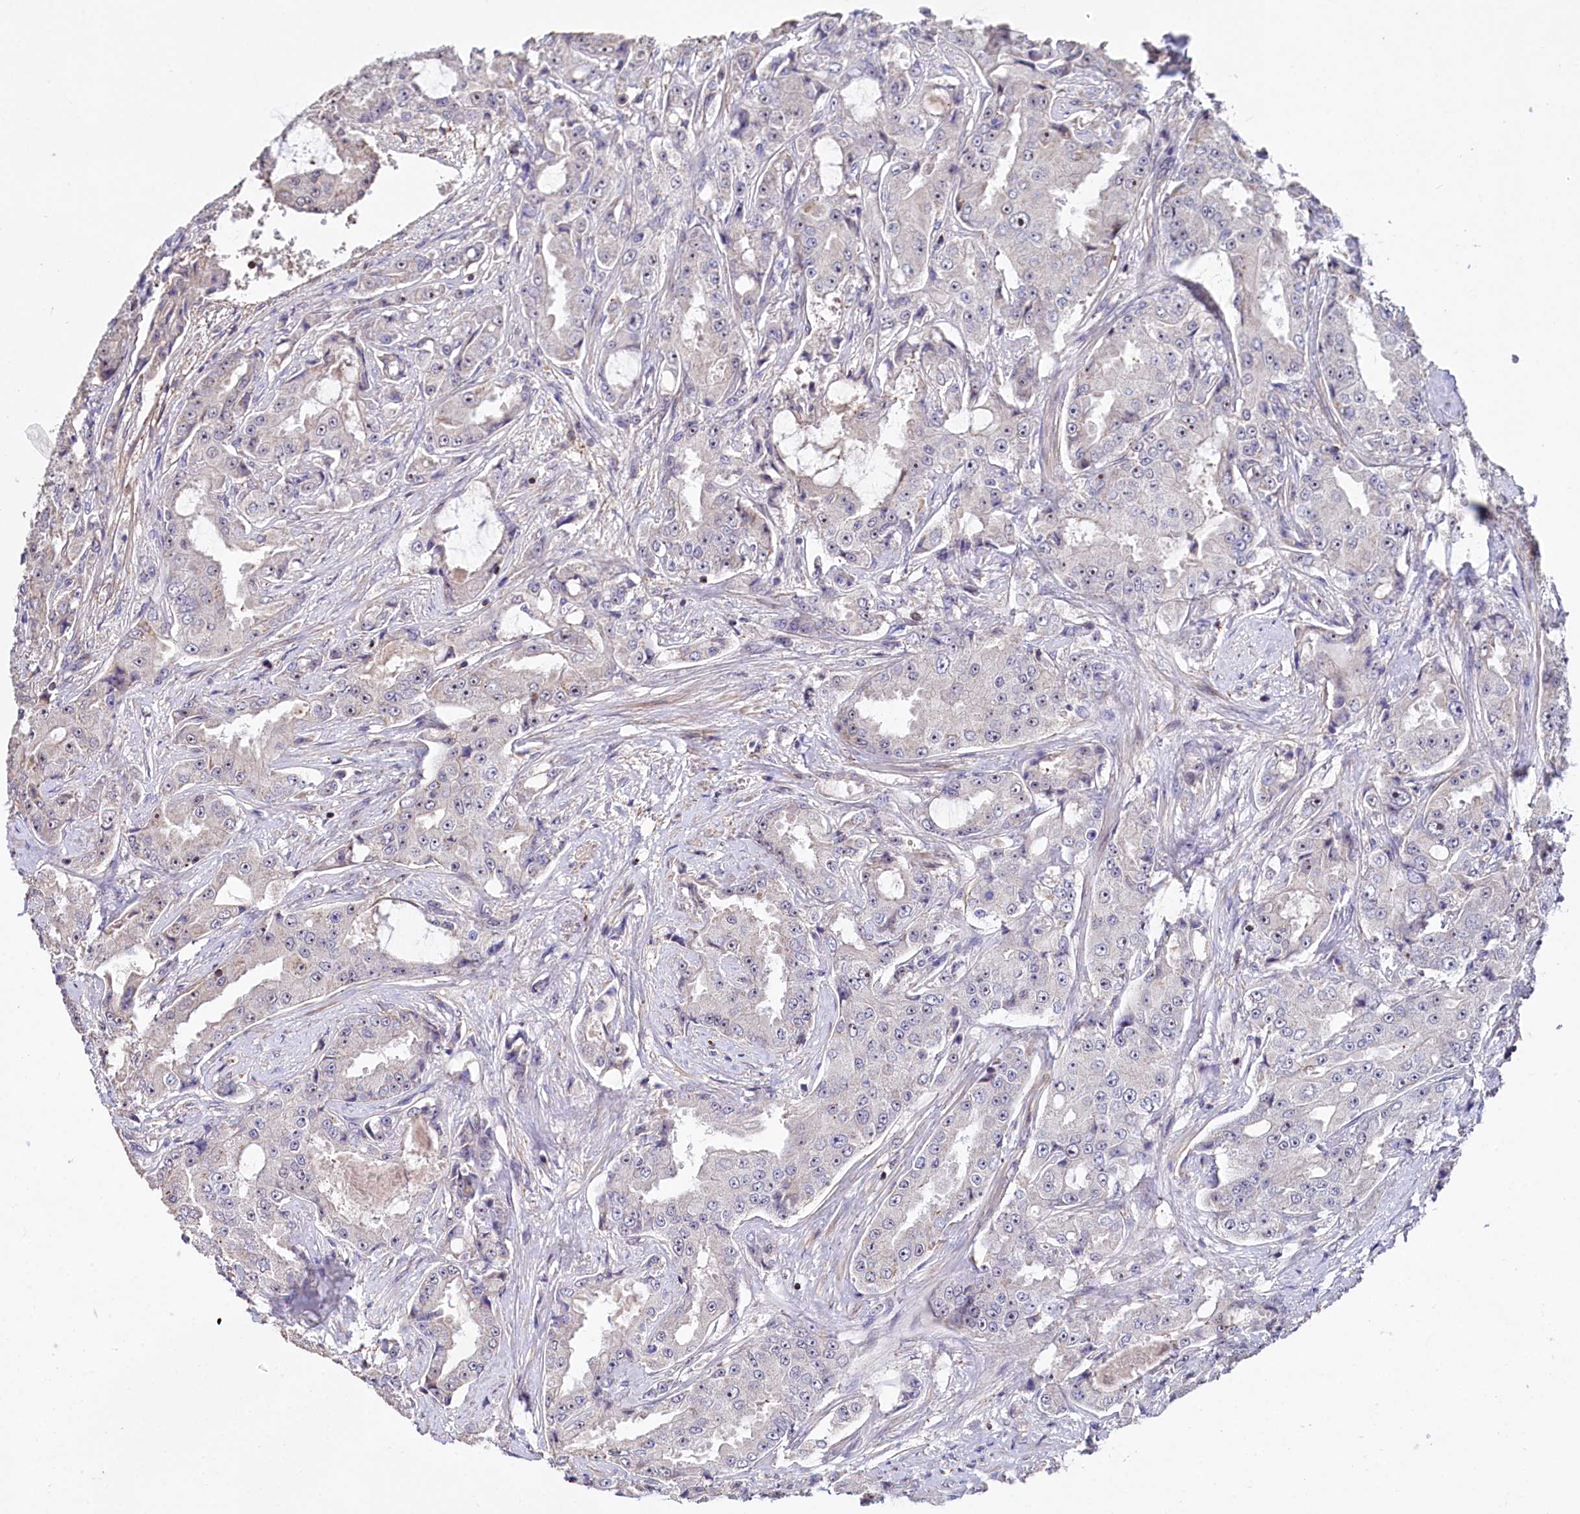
{"staining": {"intensity": "weak", "quantity": "<25%", "location": "cytoplasmic/membranous"}, "tissue": "prostate cancer", "cell_type": "Tumor cells", "image_type": "cancer", "snomed": [{"axis": "morphology", "description": "Adenocarcinoma, High grade"}, {"axis": "topography", "description": "Prostate"}], "caption": "High power microscopy photomicrograph of an IHC micrograph of prostate high-grade adenocarcinoma, revealing no significant staining in tumor cells. (DAB (3,3'-diaminobenzidine) IHC visualized using brightfield microscopy, high magnification).", "gene": "RPUSD3", "patient": {"sex": "male", "age": 73}}